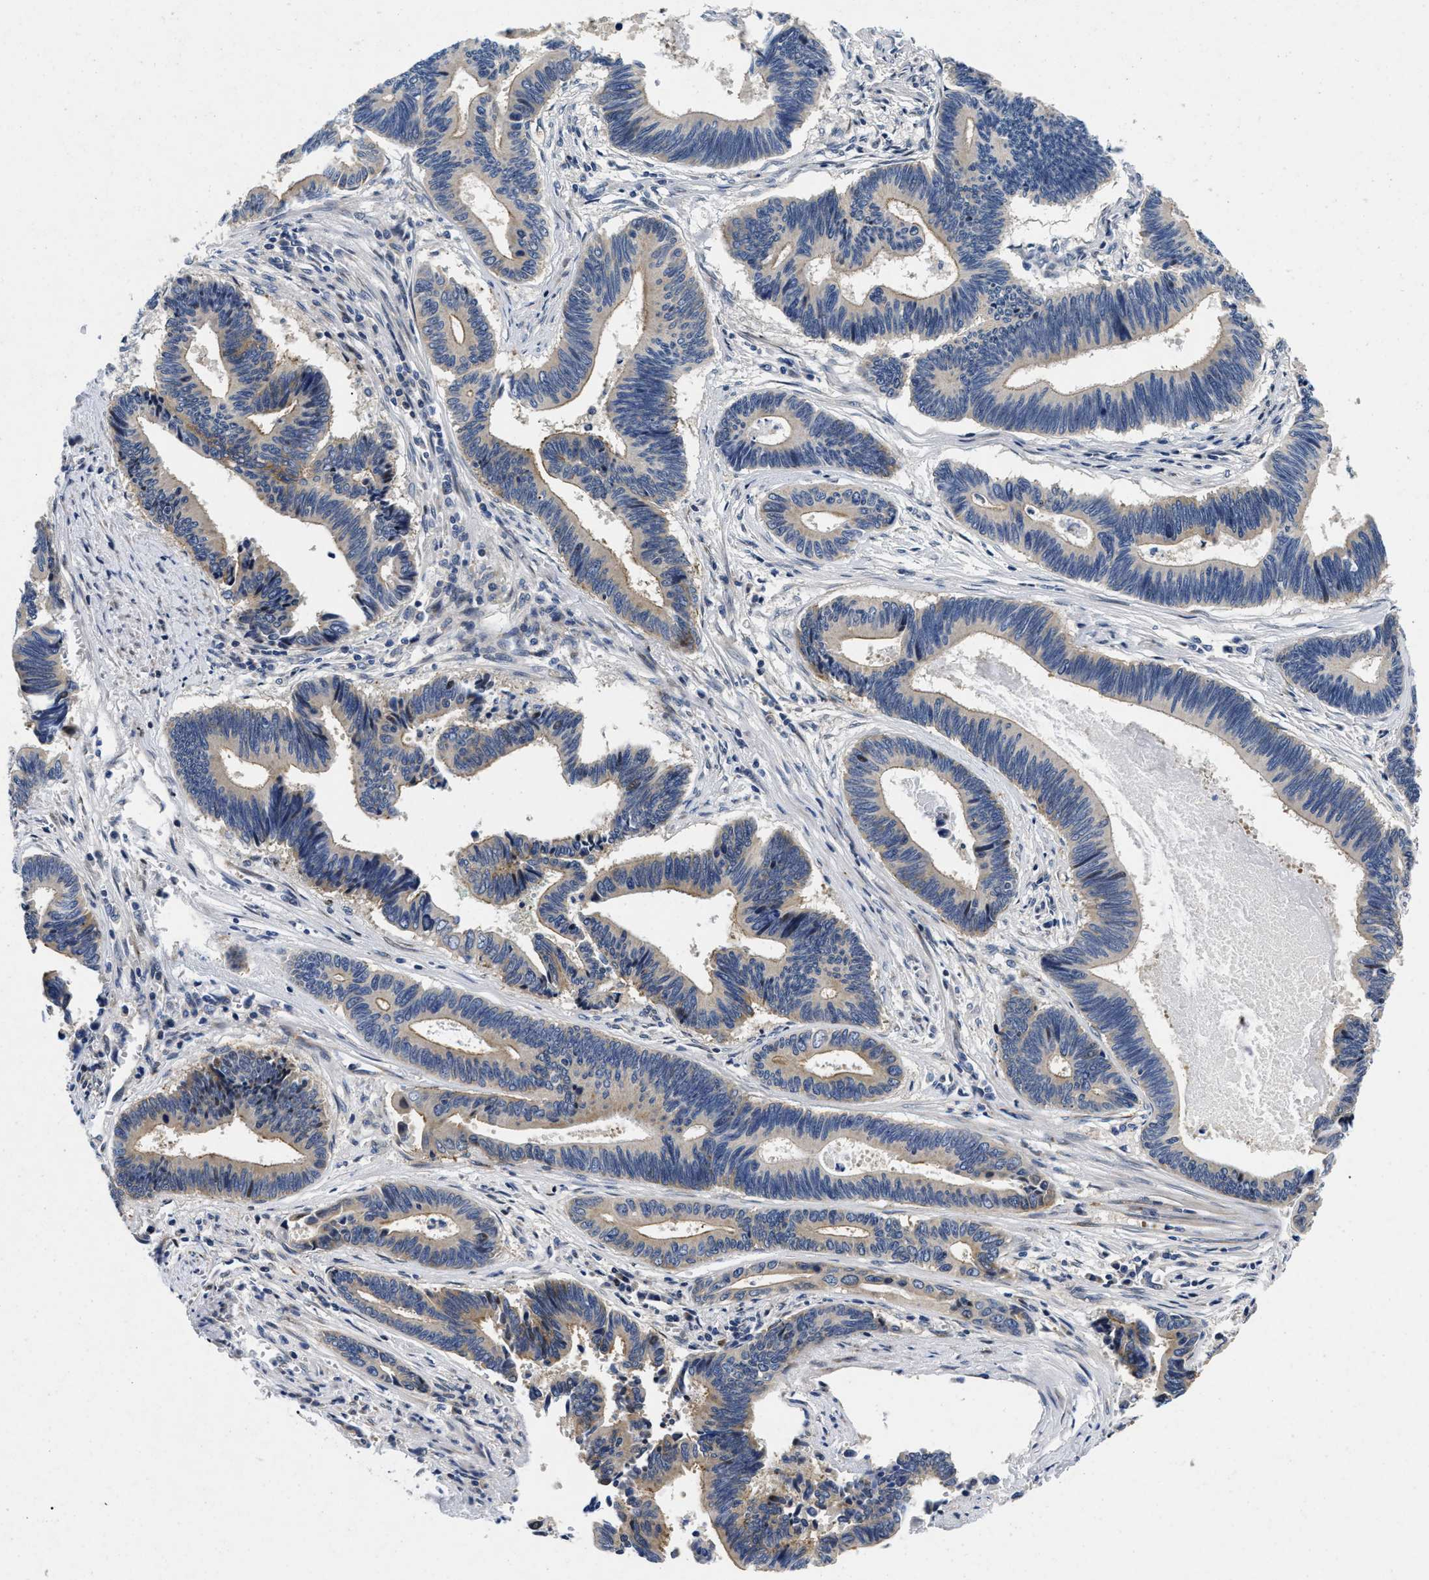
{"staining": {"intensity": "weak", "quantity": "<25%", "location": "cytoplasmic/membranous"}, "tissue": "pancreatic cancer", "cell_type": "Tumor cells", "image_type": "cancer", "snomed": [{"axis": "morphology", "description": "Adenocarcinoma, NOS"}, {"axis": "topography", "description": "Pancreas"}], "caption": "High power microscopy image of an immunohistochemistry photomicrograph of adenocarcinoma (pancreatic), revealing no significant positivity in tumor cells.", "gene": "LAD1", "patient": {"sex": "female", "age": 70}}